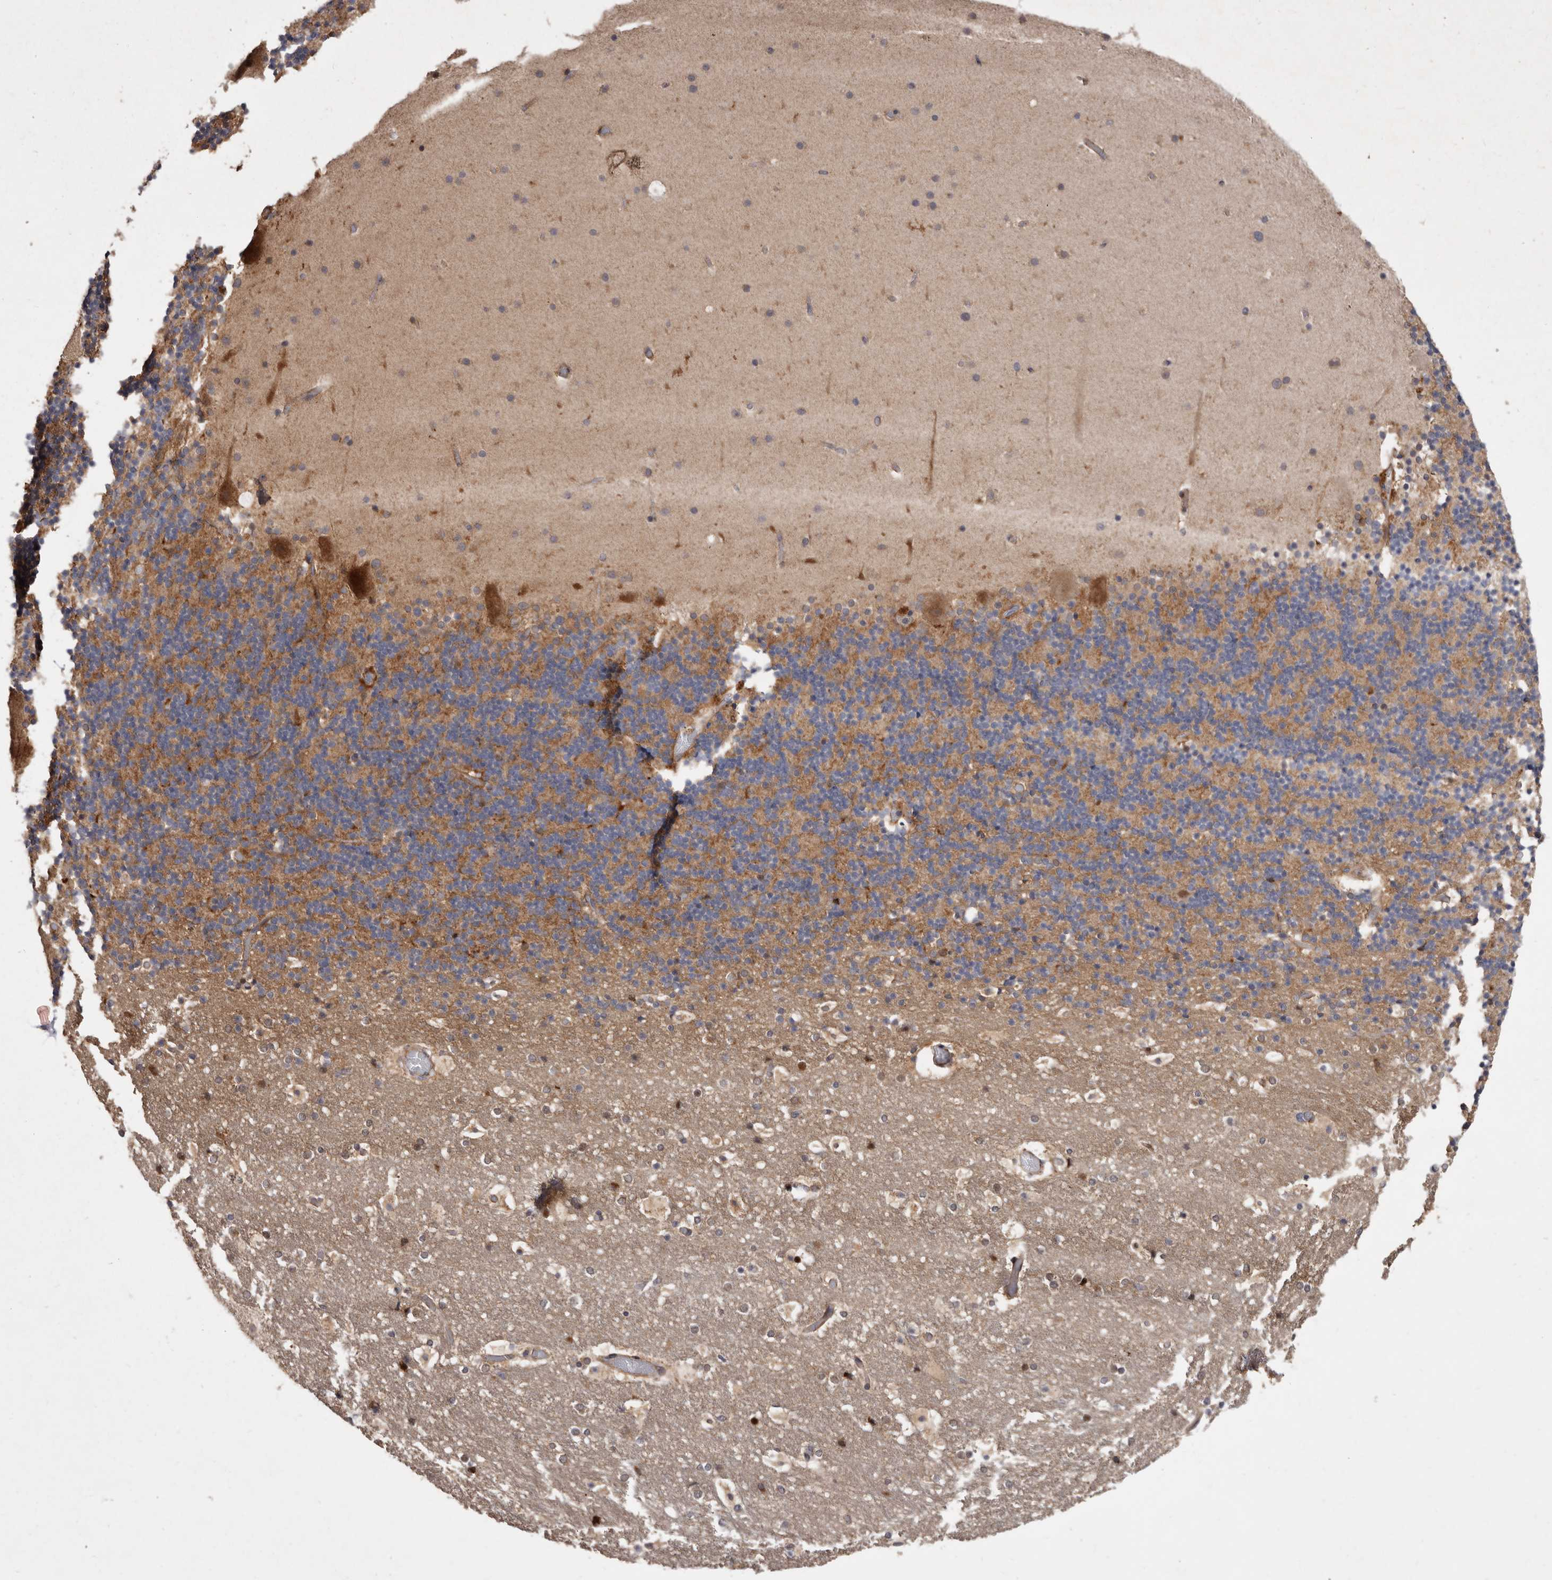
{"staining": {"intensity": "moderate", "quantity": "25%-75%", "location": "cytoplasmic/membranous"}, "tissue": "cerebellum", "cell_type": "Cells in granular layer", "image_type": "normal", "snomed": [{"axis": "morphology", "description": "Normal tissue, NOS"}, {"axis": "topography", "description": "Cerebellum"}], "caption": "Cerebellum stained with immunohistochemistry reveals moderate cytoplasmic/membranous positivity in about 25%-75% of cells in granular layer.", "gene": "FLAD1", "patient": {"sex": "male", "age": 57}}